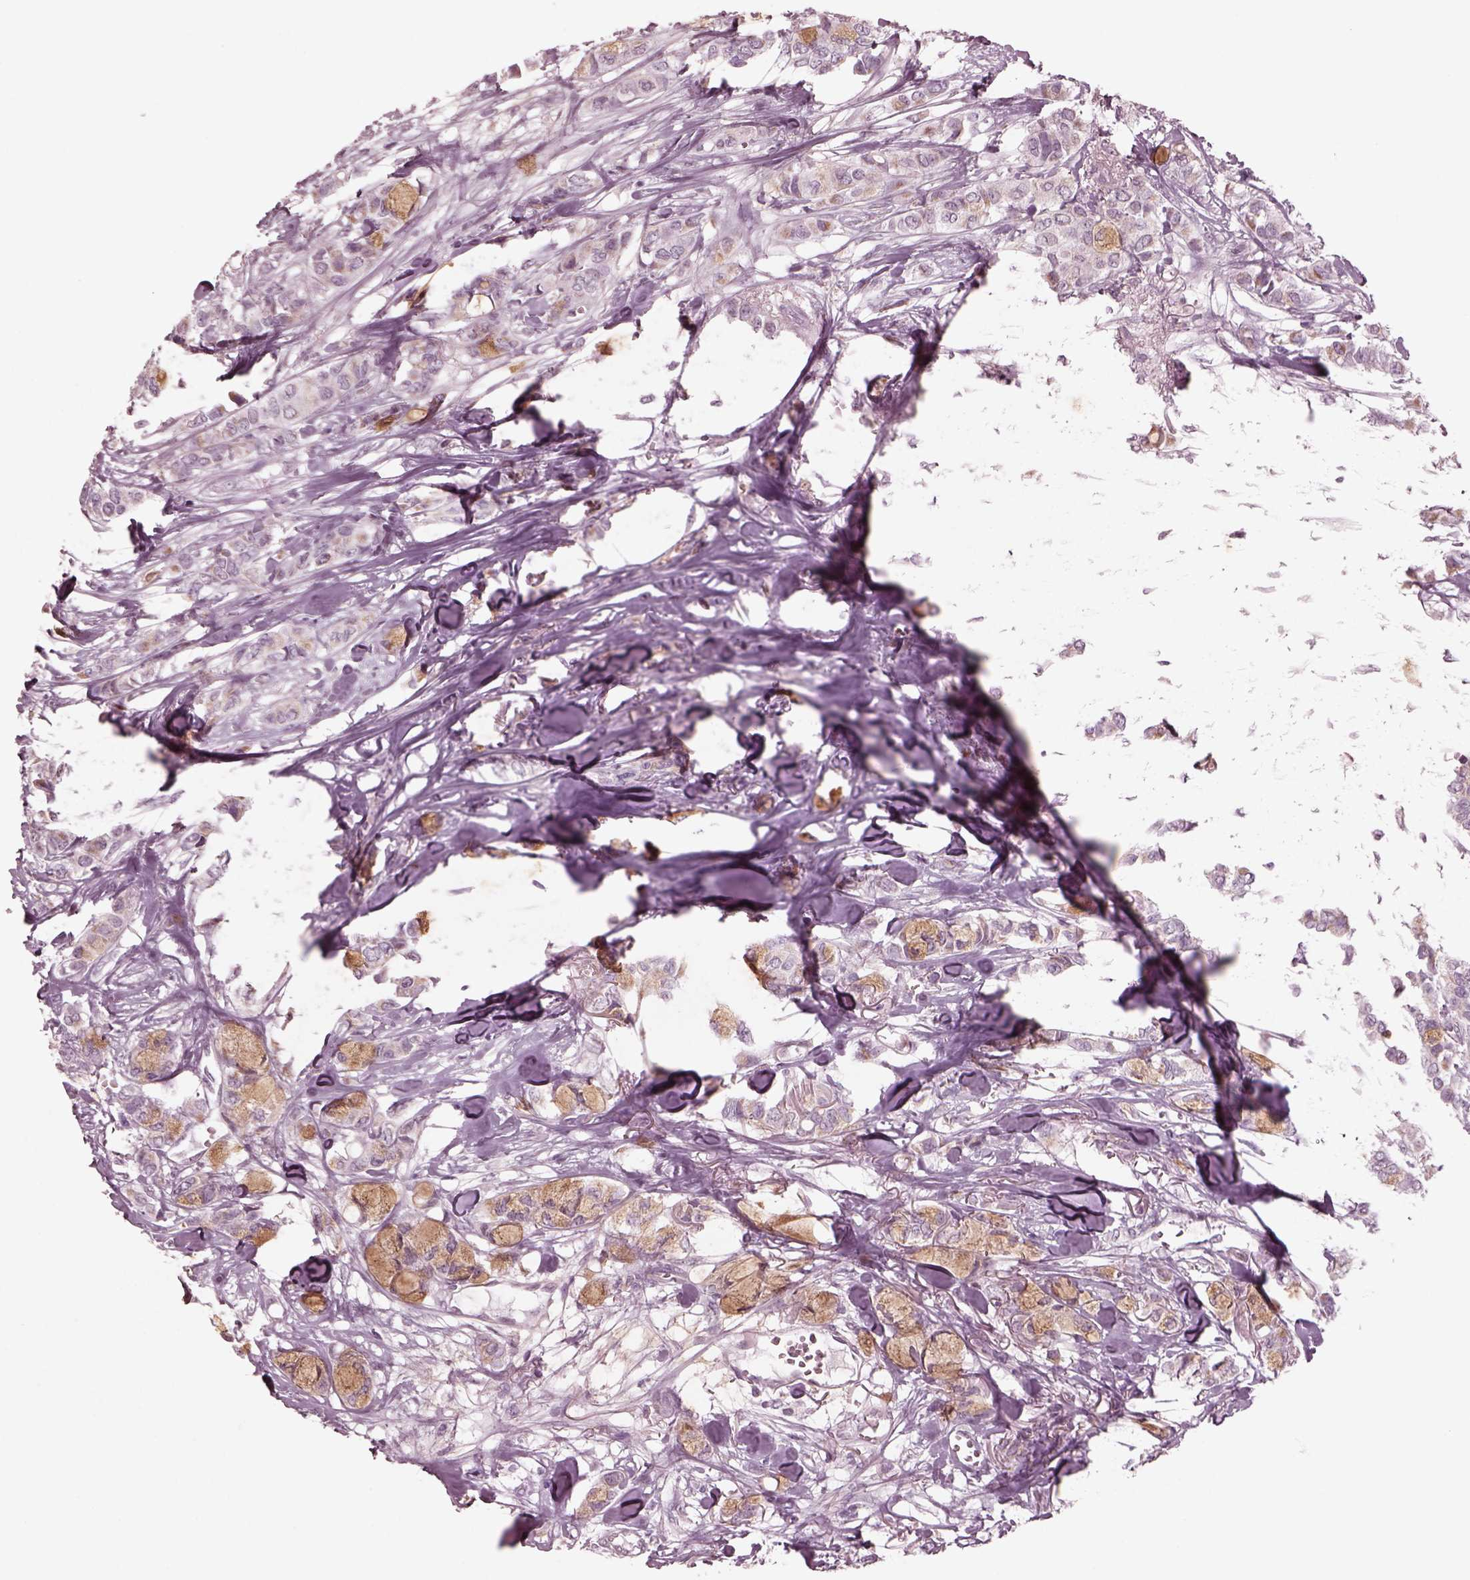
{"staining": {"intensity": "weak", "quantity": "<25%", "location": "cytoplasmic/membranous"}, "tissue": "breast cancer", "cell_type": "Tumor cells", "image_type": "cancer", "snomed": [{"axis": "morphology", "description": "Duct carcinoma"}, {"axis": "topography", "description": "Breast"}], "caption": "Immunohistochemistry image of neoplastic tissue: breast cancer stained with DAB reveals no significant protein staining in tumor cells. (DAB (3,3'-diaminobenzidine) immunohistochemistry, high magnification).", "gene": "CELSR3", "patient": {"sex": "female", "age": 85}}